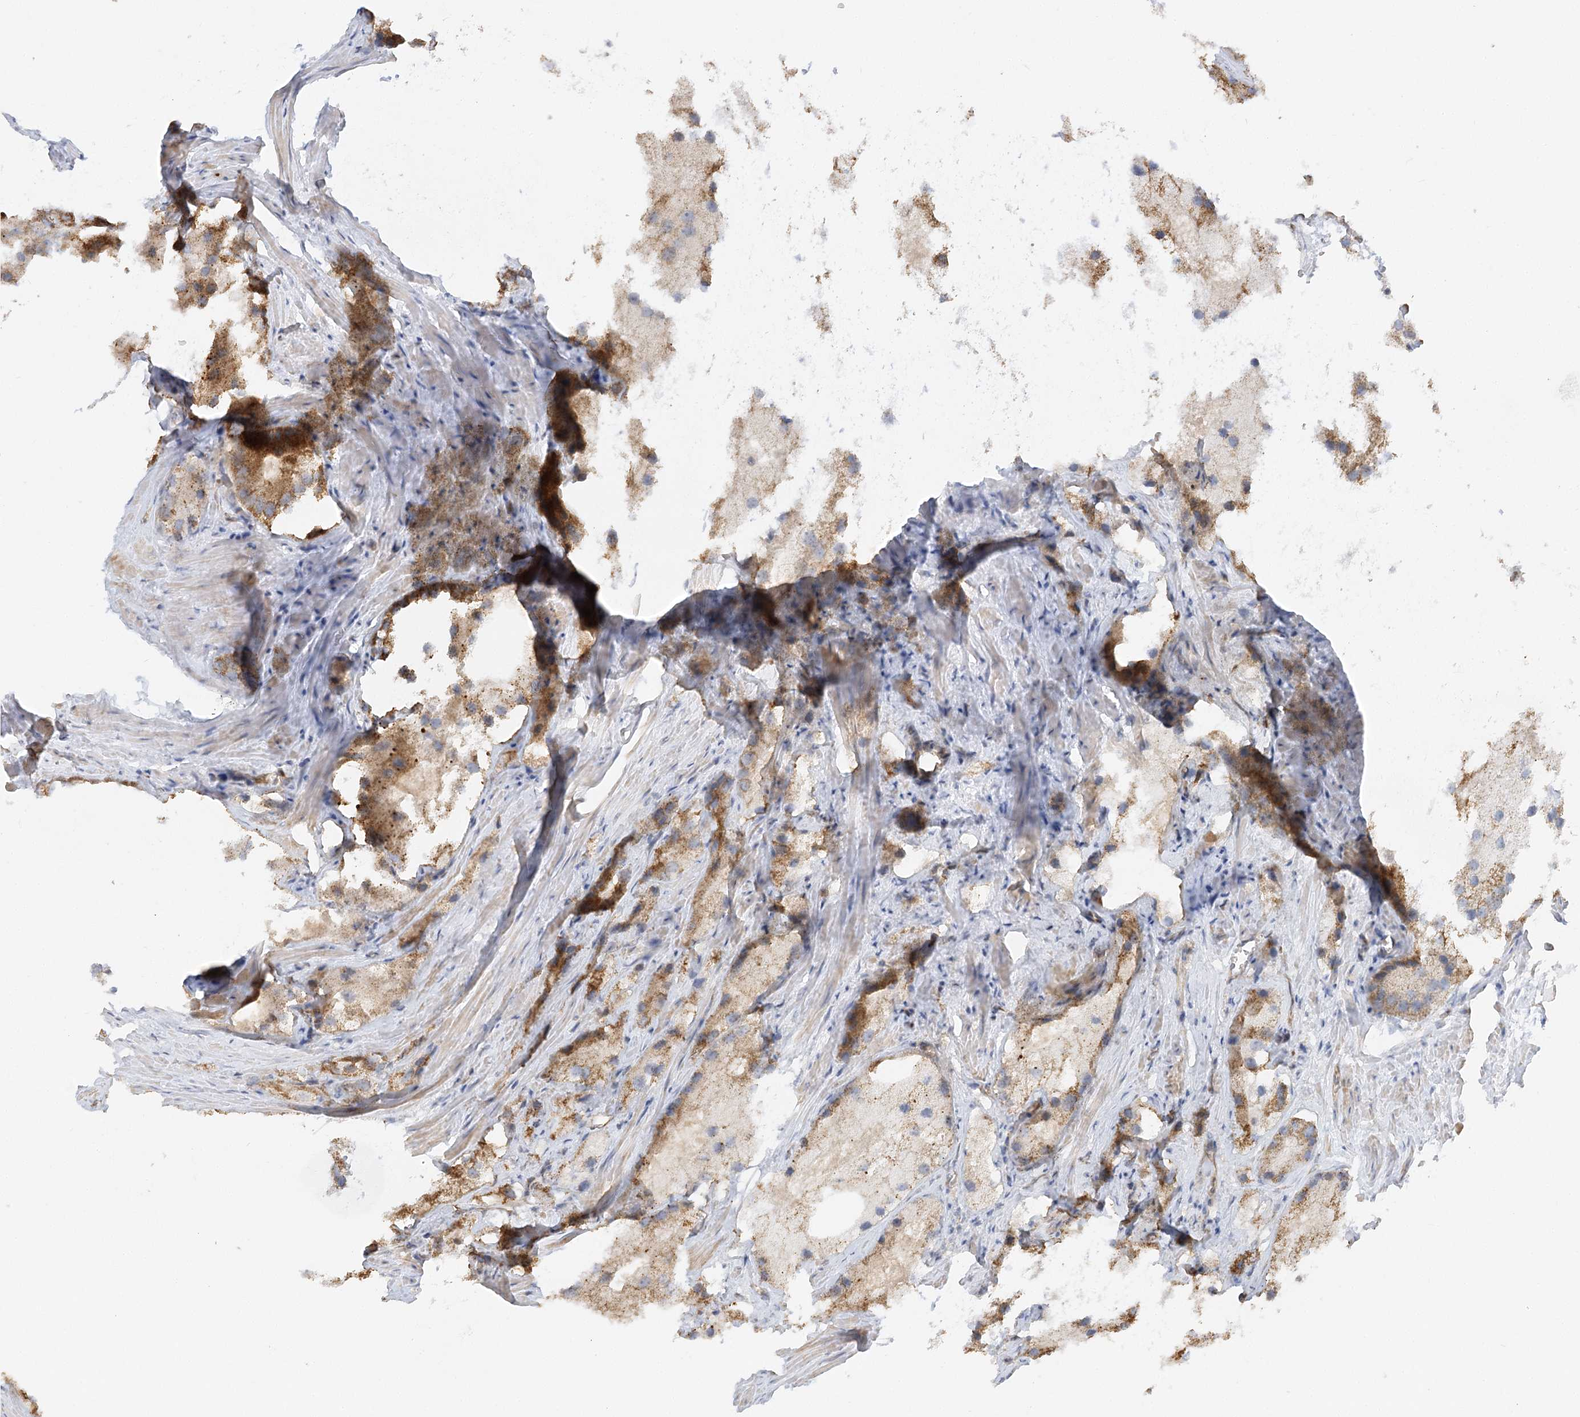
{"staining": {"intensity": "moderate", "quantity": "25%-75%", "location": "cytoplasmic/membranous"}, "tissue": "prostate cancer", "cell_type": "Tumor cells", "image_type": "cancer", "snomed": [{"axis": "morphology", "description": "Adenocarcinoma, Low grade"}, {"axis": "topography", "description": "Prostate"}], "caption": "High-power microscopy captured an immunohistochemistry (IHC) image of adenocarcinoma (low-grade) (prostate), revealing moderate cytoplasmic/membranous positivity in about 25%-75% of tumor cells.", "gene": "NELL2", "patient": {"sex": "male", "age": 69}}